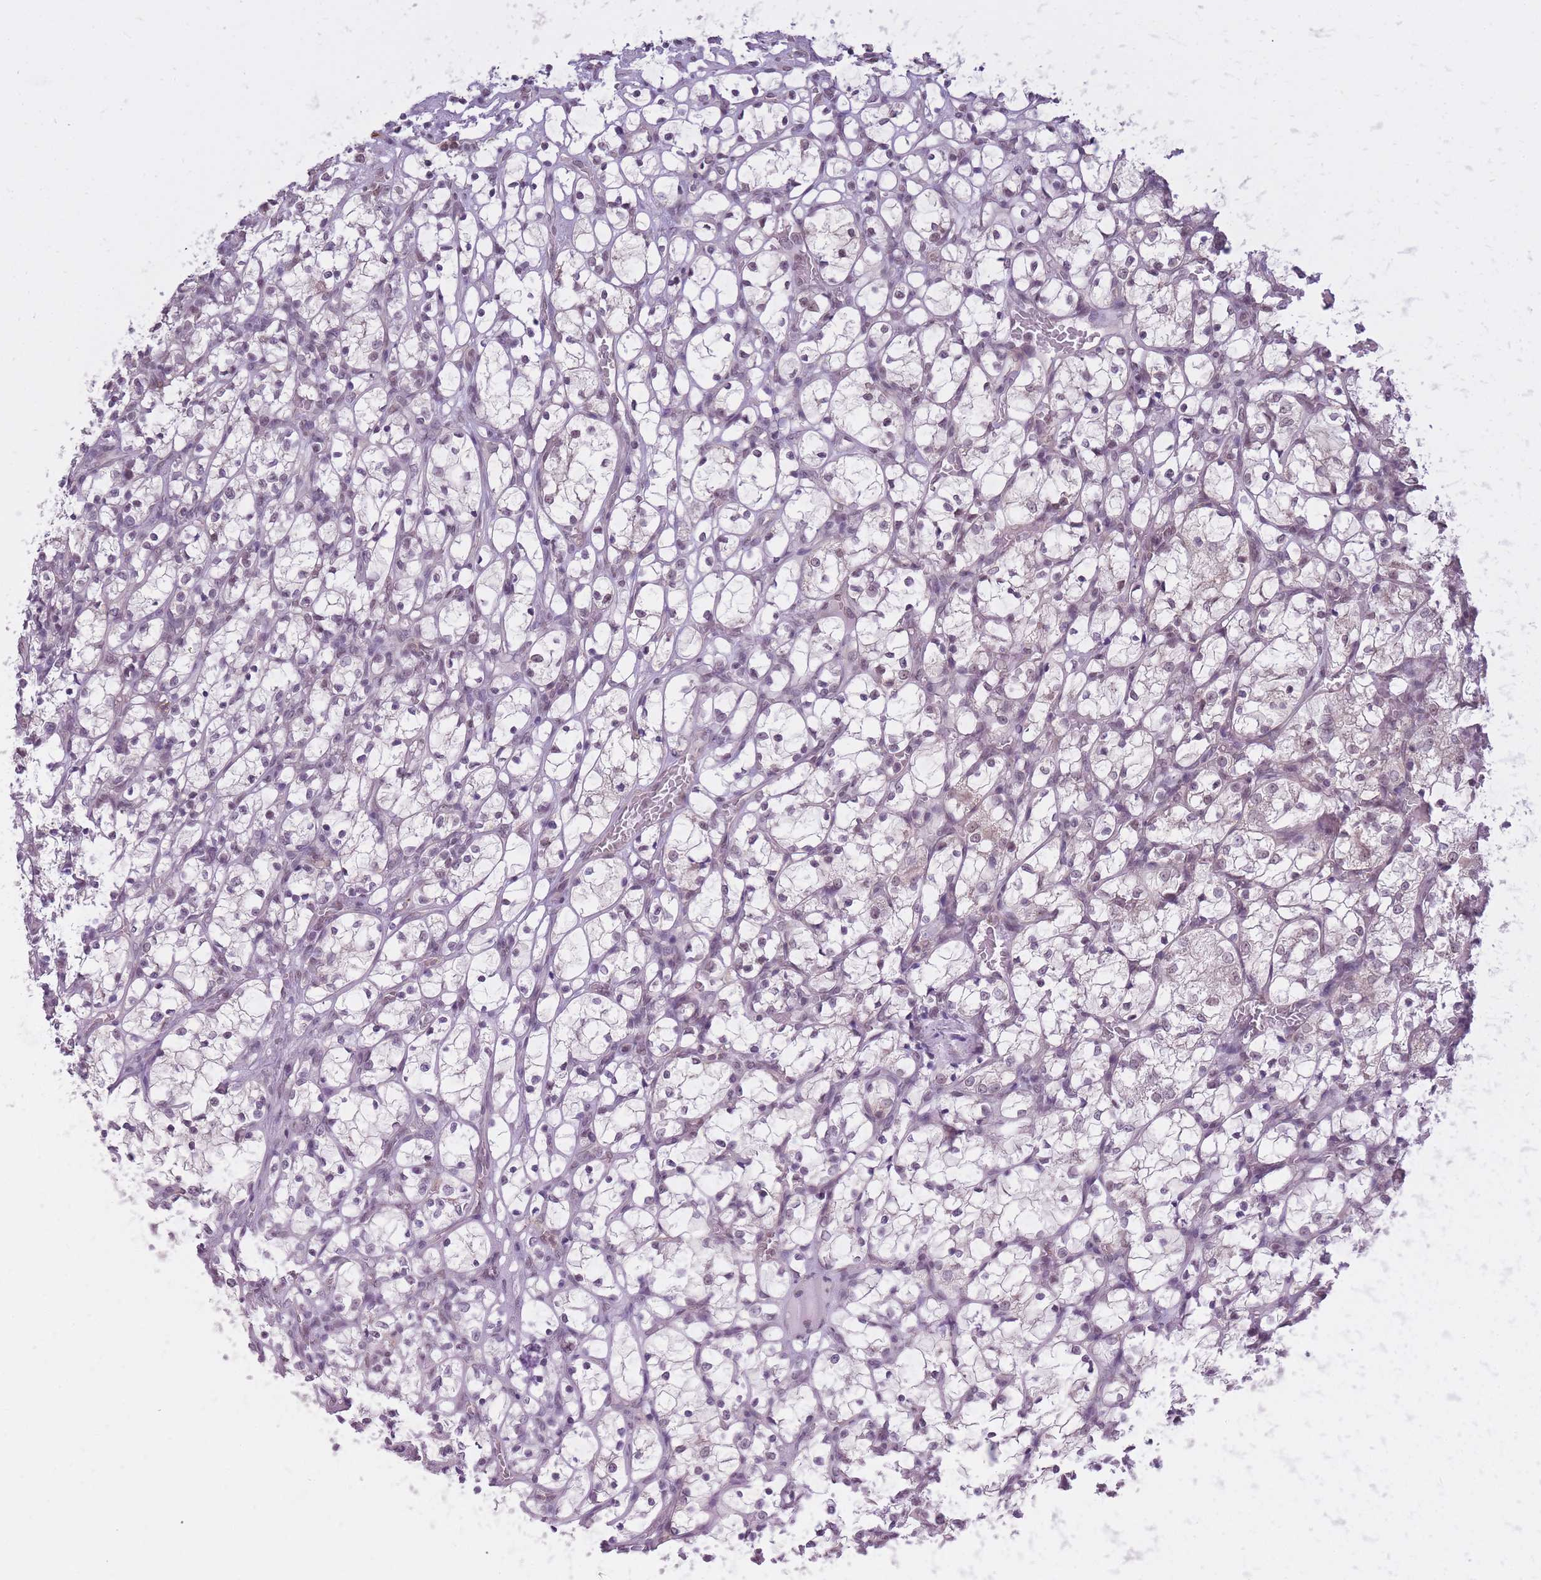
{"staining": {"intensity": "weak", "quantity": "25%-75%", "location": "nuclear"}, "tissue": "renal cancer", "cell_type": "Tumor cells", "image_type": "cancer", "snomed": [{"axis": "morphology", "description": "Adenocarcinoma, NOS"}, {"axis": "topography", "description": "Kidney"}], "caption": "An immunohistochemistry photomicrograph of neoplastic tissue is shown. Protein staining in brown labels weak nuclear positivity in renal cancer (adenocarcinoma) within tumor cells. Ihc stains the protein in brown and the nuclei are stained blue.", "gene": "TIGD1", "patient": {"sex": "female", "age": 69}}